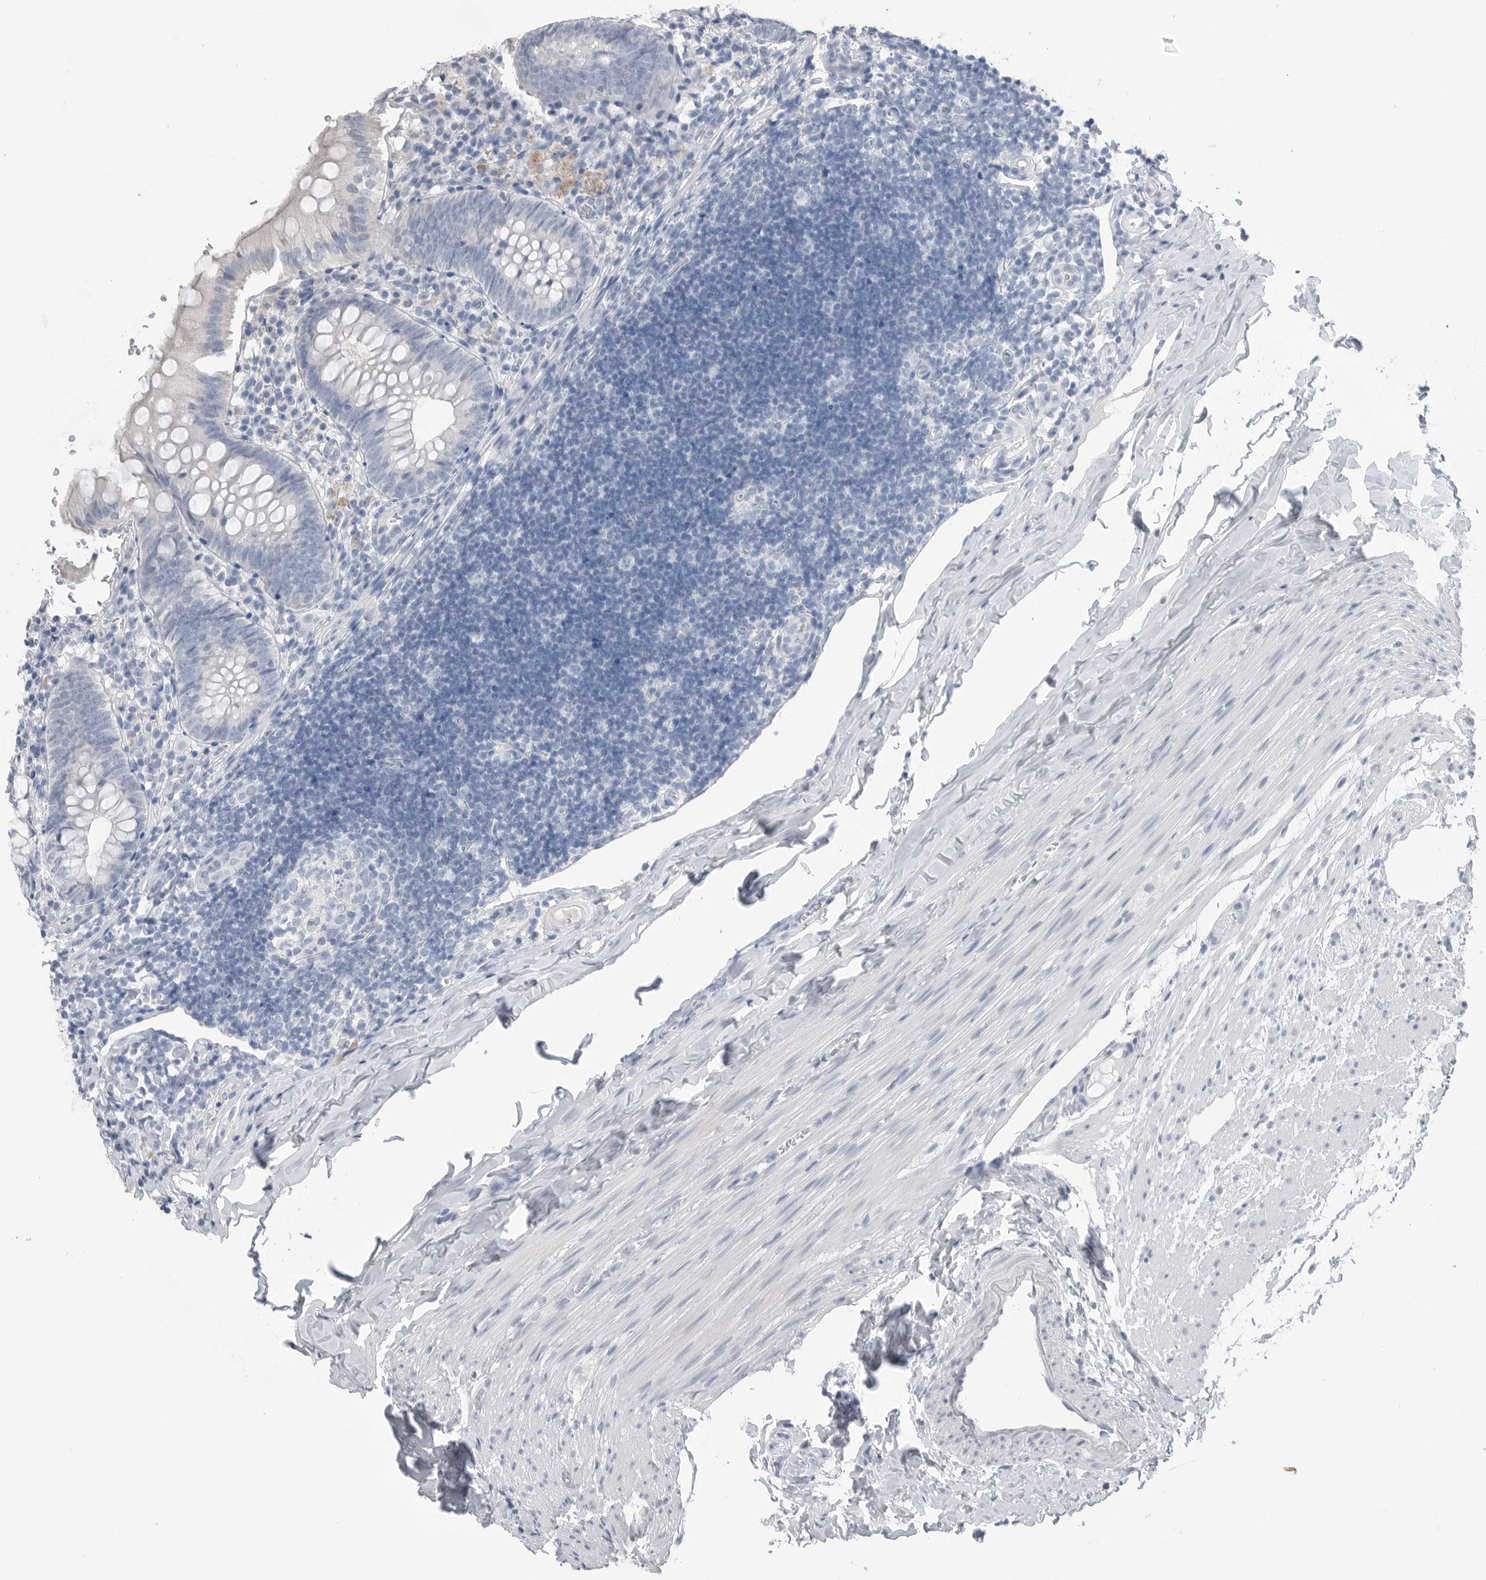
{"staining": {"intensity": "negative", "quantity": "none", "location": "none"}, "tissue": "appendix", "cell_type": "Glandular cells", "image_type": "normal", "snomed": [{"axis": "morphology", "description": "Normal tissue, NOS"}, {"axis": "topography", "description": "Appendix"}], "caption": "Glandular cells are negative for brown protein staining in benign appendix.", "gene": "ABHD12", "patient": {"sex": "male", "age": 8}}